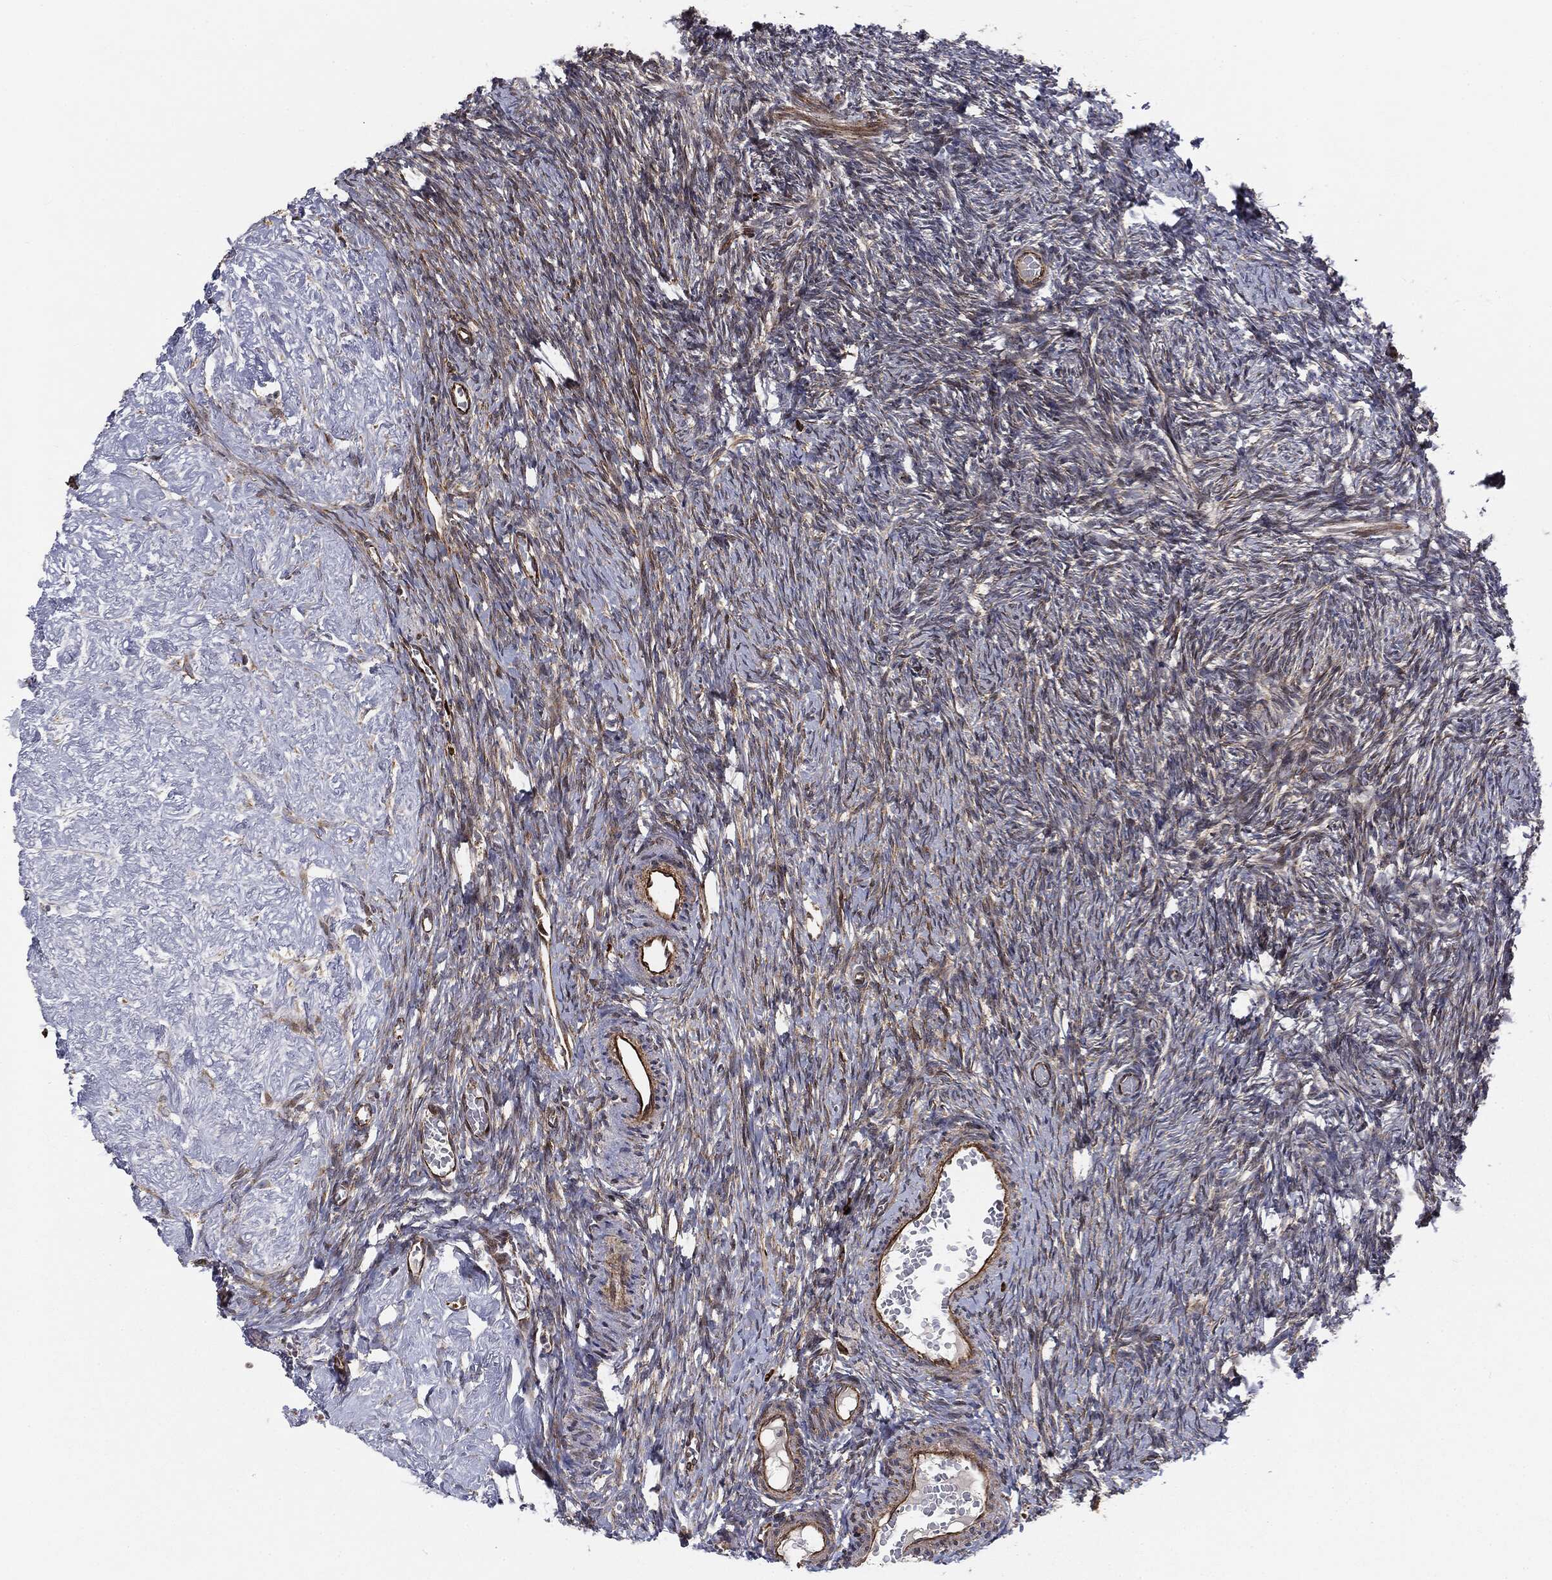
{"staining": {"intensity": "strong", "quantity": ">75%", "location": "cytoplasmic/membranous"}, "tissue": "ovary", "cell_type": "Follicle cells", "image_type": "normal", "snomed": [{"axis": "morphology", "description": "Normal tissue, NOS"}, {"axis": "topography", "description": "Ovary"}], "caption": "IHC image of normal ovary: ovary stained using immunohistochemistry (IHC) displays high levels of strong protein expression localized specifically in the cytoplasmic/membranous of follicle cells, appearing as a cytoplasmic/membranous brown color.", "gene": "CYLD", "patient": {"sex": "female", "age": 39}}